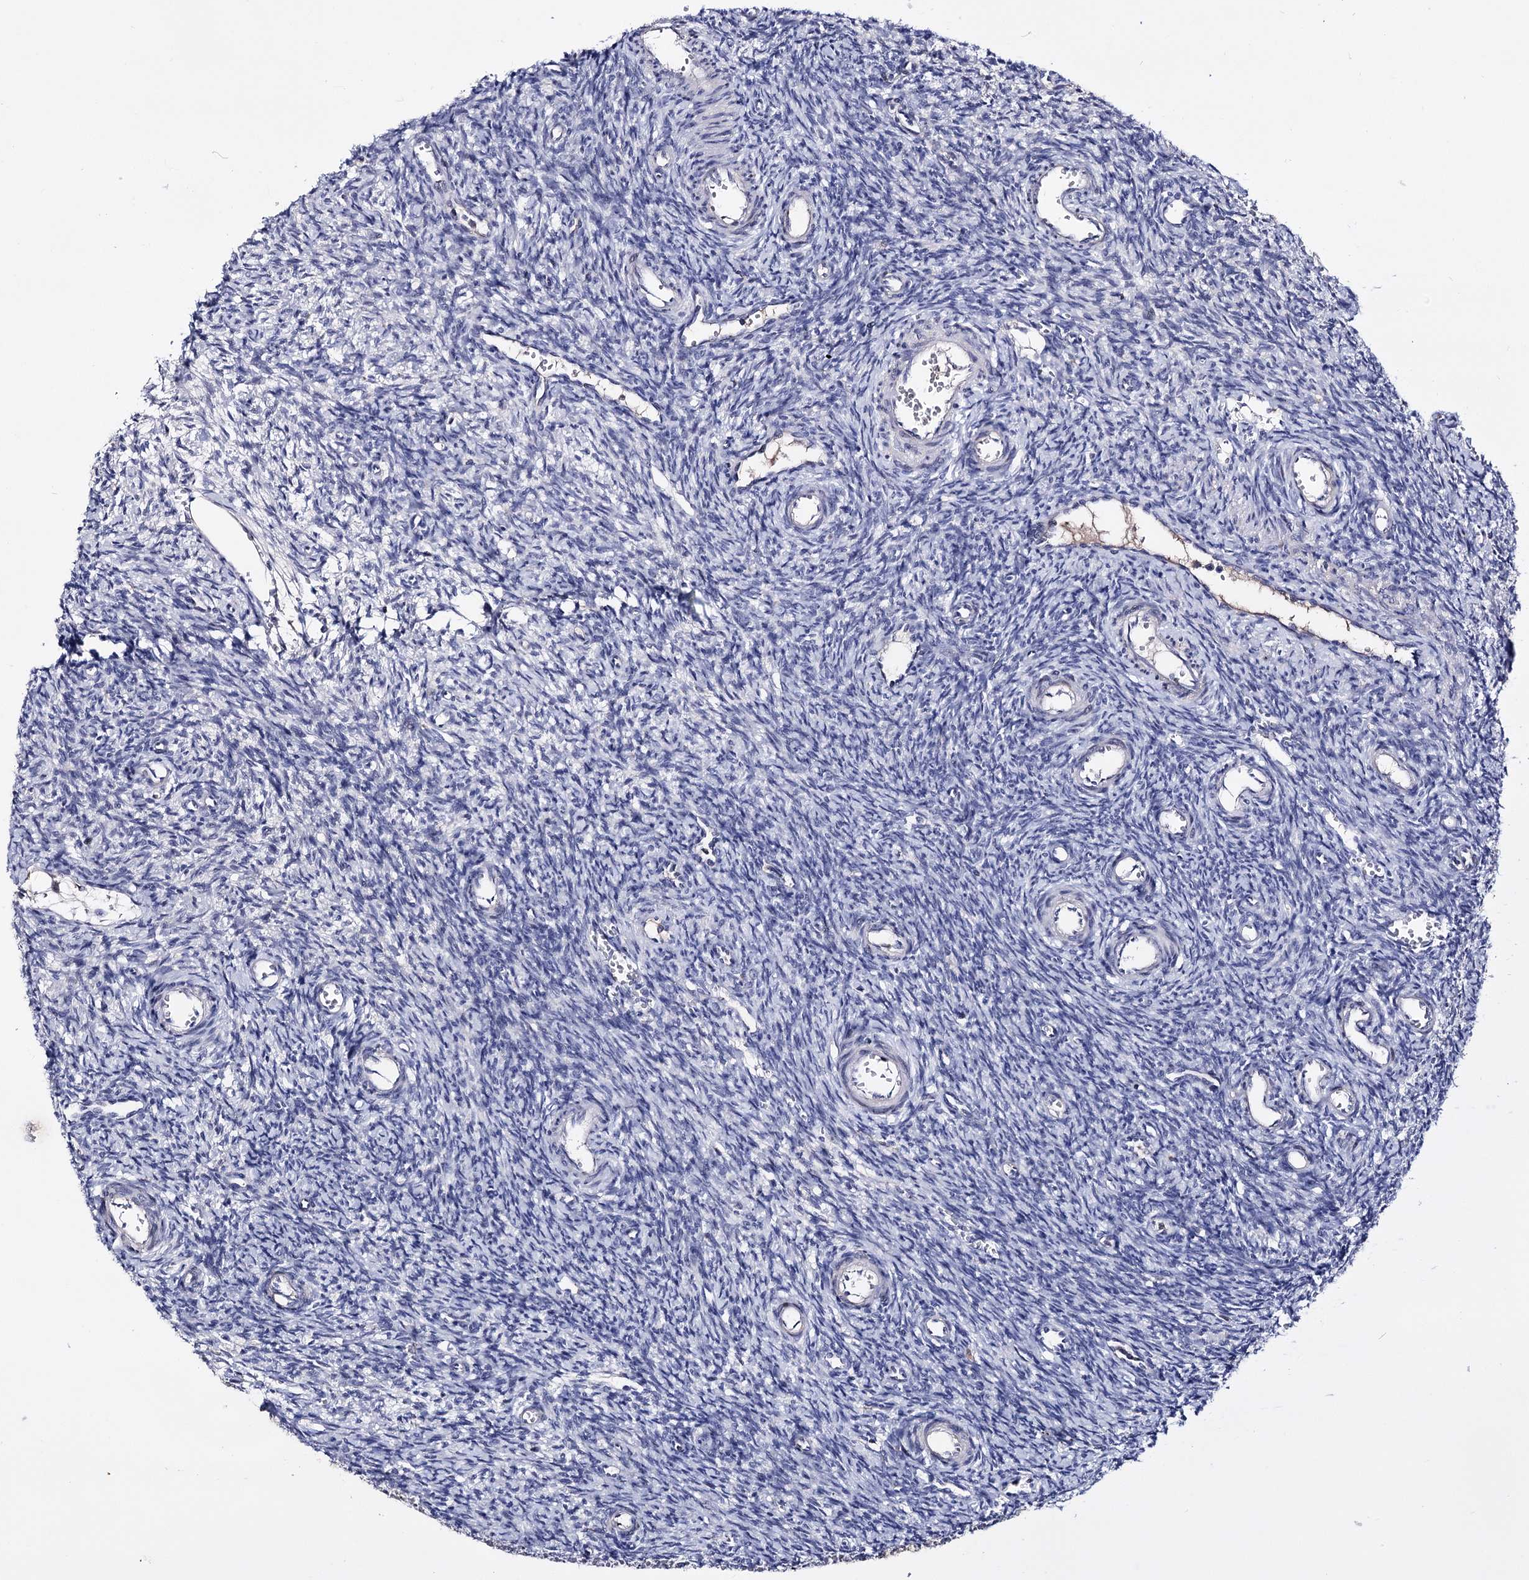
{"staining": {"intensity": "negative", "quantity": "none", "location": "none"}, "tissue": "ovary", "cell_type": "Ovarian stroma cells", "image_type": "normal", "snomed": [{"axis": "morphology", "description": "Normal tissue, NOS"}, {"axis": "topography", "description": "Ovary"}], "caption": "Protein analysis of unremarkable ovary demonstrates no significant expression in ovarian stroma cells. (DAB (3,3'-diaminobenzidine) immunohistochemistry (IHC) with hematoxylin counter stain).", "gene": "PCGF5", "patient": {"sex": "female", "age": 39}}